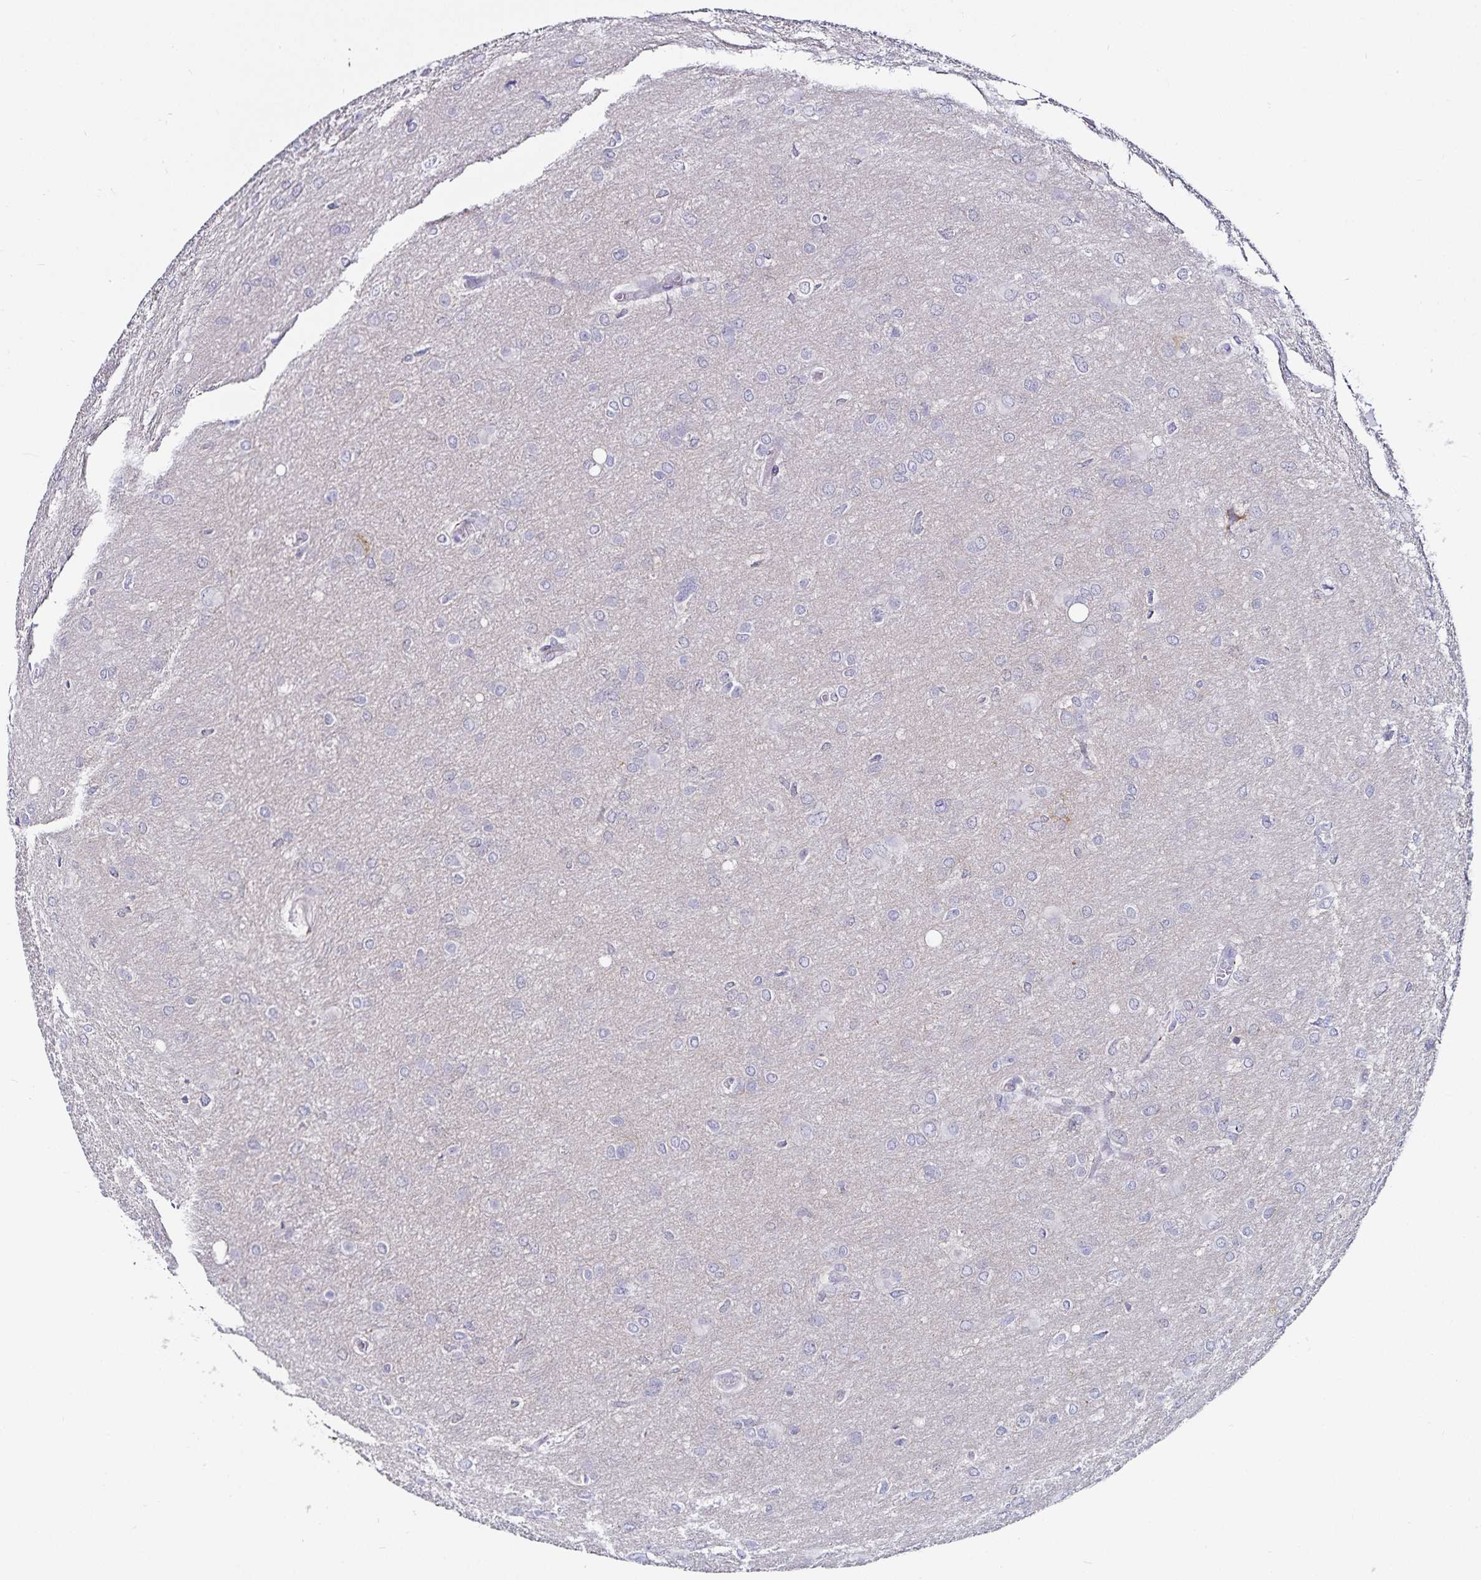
{"staining": {"intensity": "negative", "quantity": "none", "location": "none"}, "tissue": "glioma", "cell_type": "Tumor cells", "image_type": "cancer", "snomed": [{"axis": "morphology", "description": "Glioma, malignant, High grade"}, {"axis": "topography", "description": "Brain"}], "caption": "Tumor cells are negative for brown protein staining in malignant high-grade glioma. (DAB (3,3'-diaminobenzidine) IHC, high magnification).", "gene": "TSPAN7", "patient": {"sex": "male", "age": 53}}